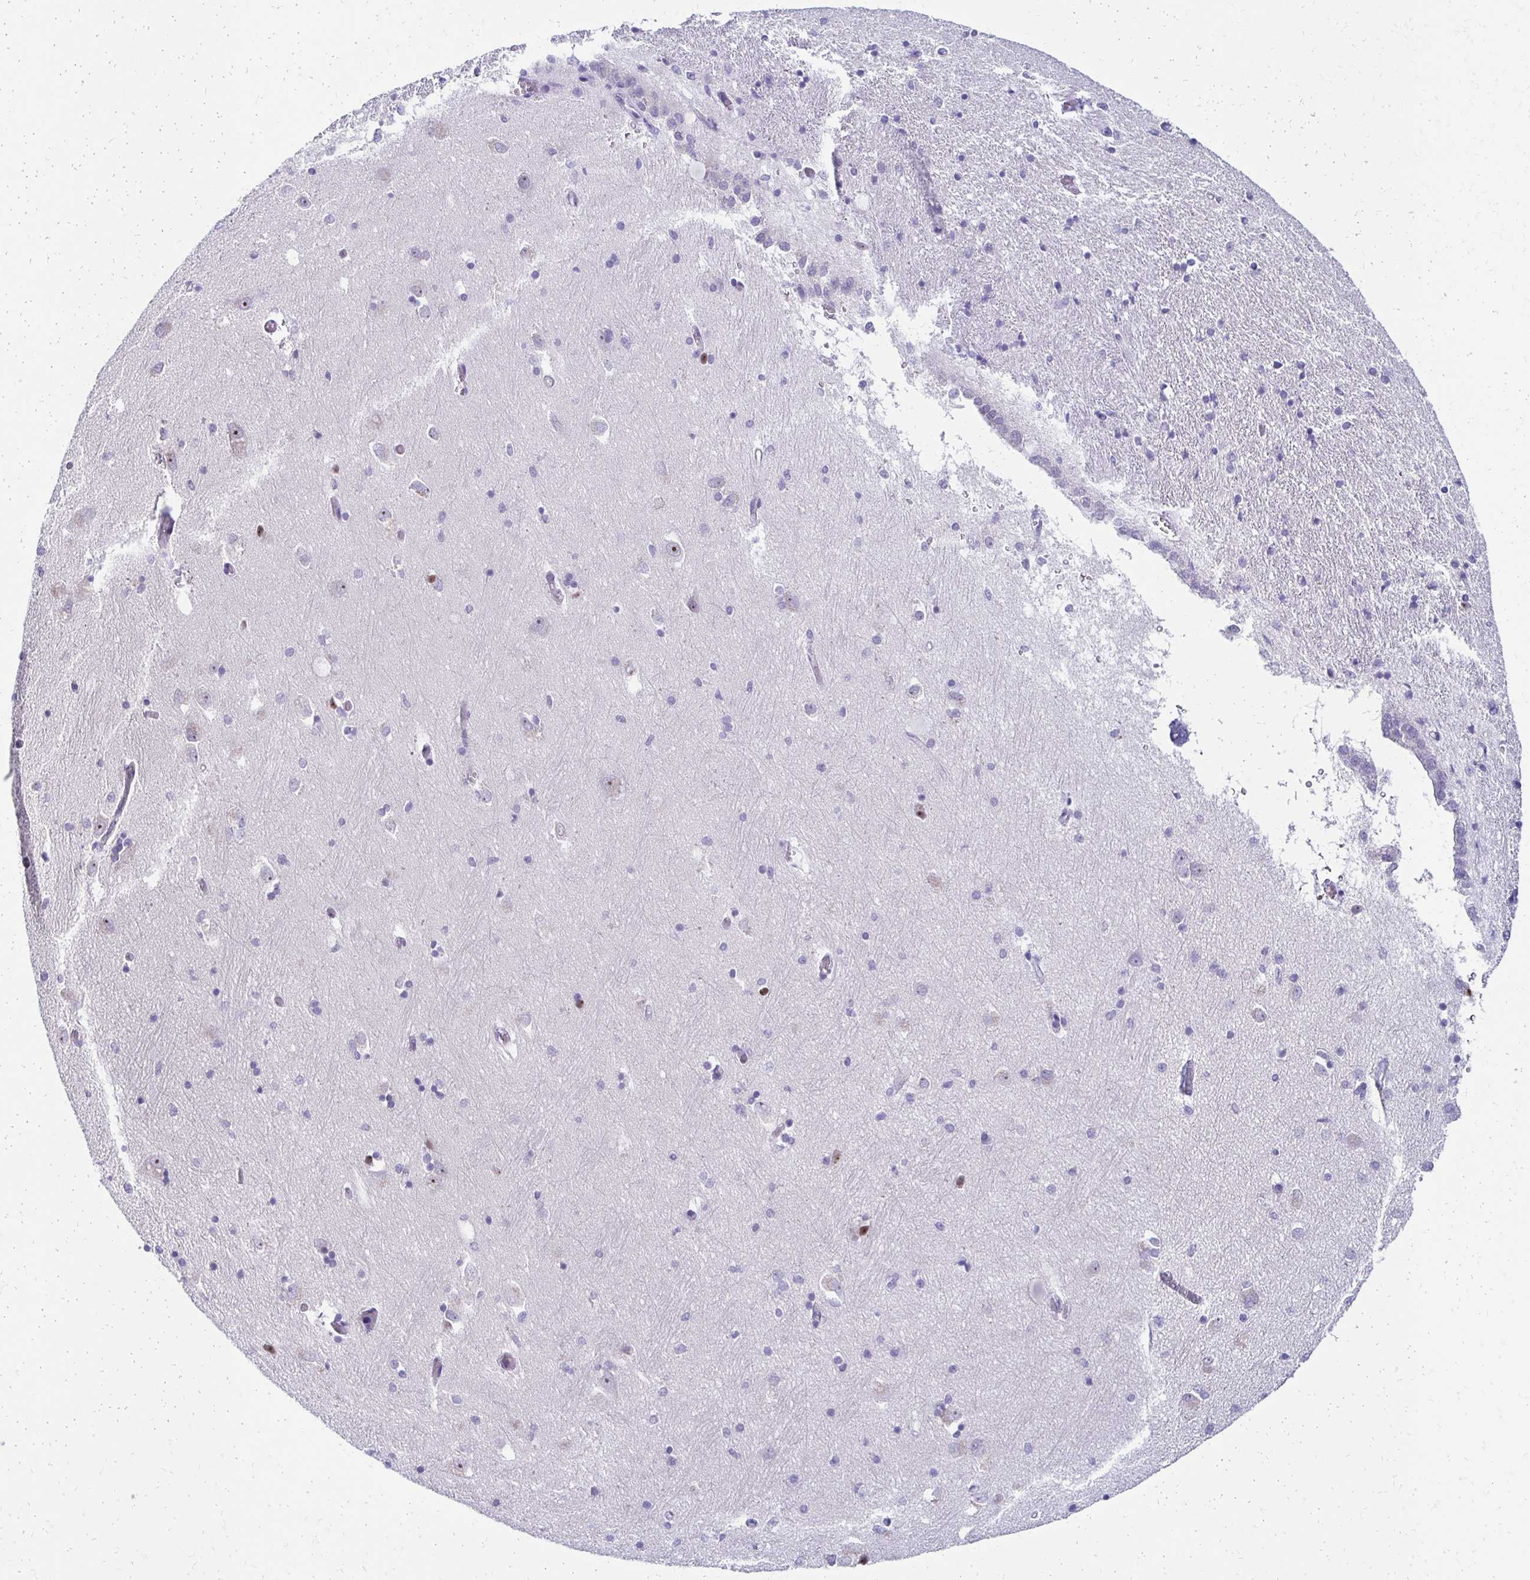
{"staining": {"intensity": "negative", "quantity": "none", "location": "none"}, "tissue": "caudate", "cell_type": "Glial cells", "image_type": "normal", "snomed": [{"axis": "morphology", "description": "Normal tissue, NOS"}, {"axis": "topography", "description": "Lateral ventricle wall"}, {"axis": "topography", "description": "Hippocampus"}], "caption": "Immunohistochemical staining of normal human caudate exhibits no significant expression in glial cells. (Brightfield microscopy of DAB immunohistochemistry at high magnification).", "gene": "C1QTNF2", "patient": {"sex": "female", "age": 63}}